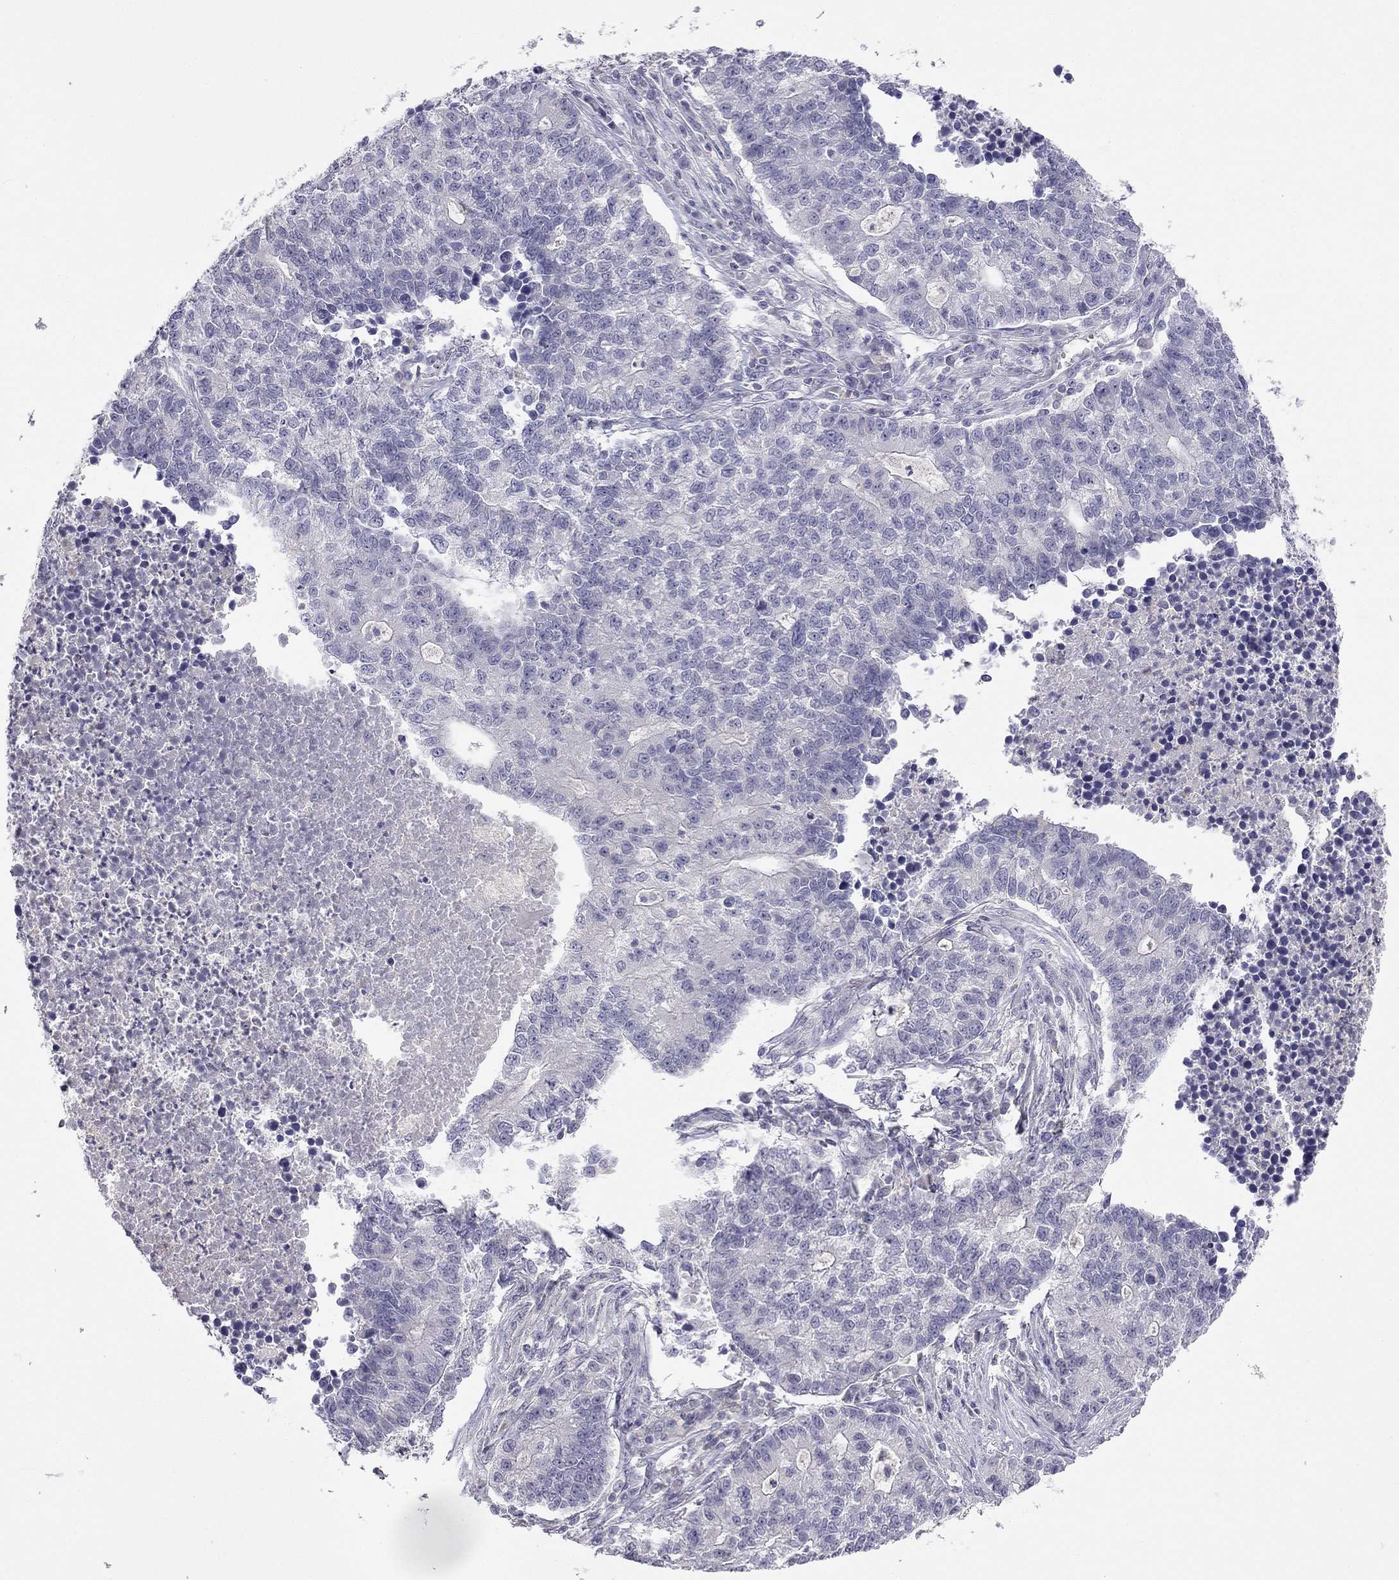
{"staining": {"intensity": "negative", "quantity": "none", "location": "none"}, "tissue": "lung cancer", "cell_type": "Tumor cells", "image_type": "cancer", "snomed": [{"axis": "morphology", "description": "Adenocarcinoma, NOS"}, {"axis": "topography", "description": "Lung"}], "caption": "Image shows no protein expression in tumor cells of lung cancer tissue. (Stains: DAB IHC with hematoxylin counter stain, Microscopy: brightfield microscopy at high magnification).", "gene": "C16orf89", "patient": {"sex": "male", "age": 57}}